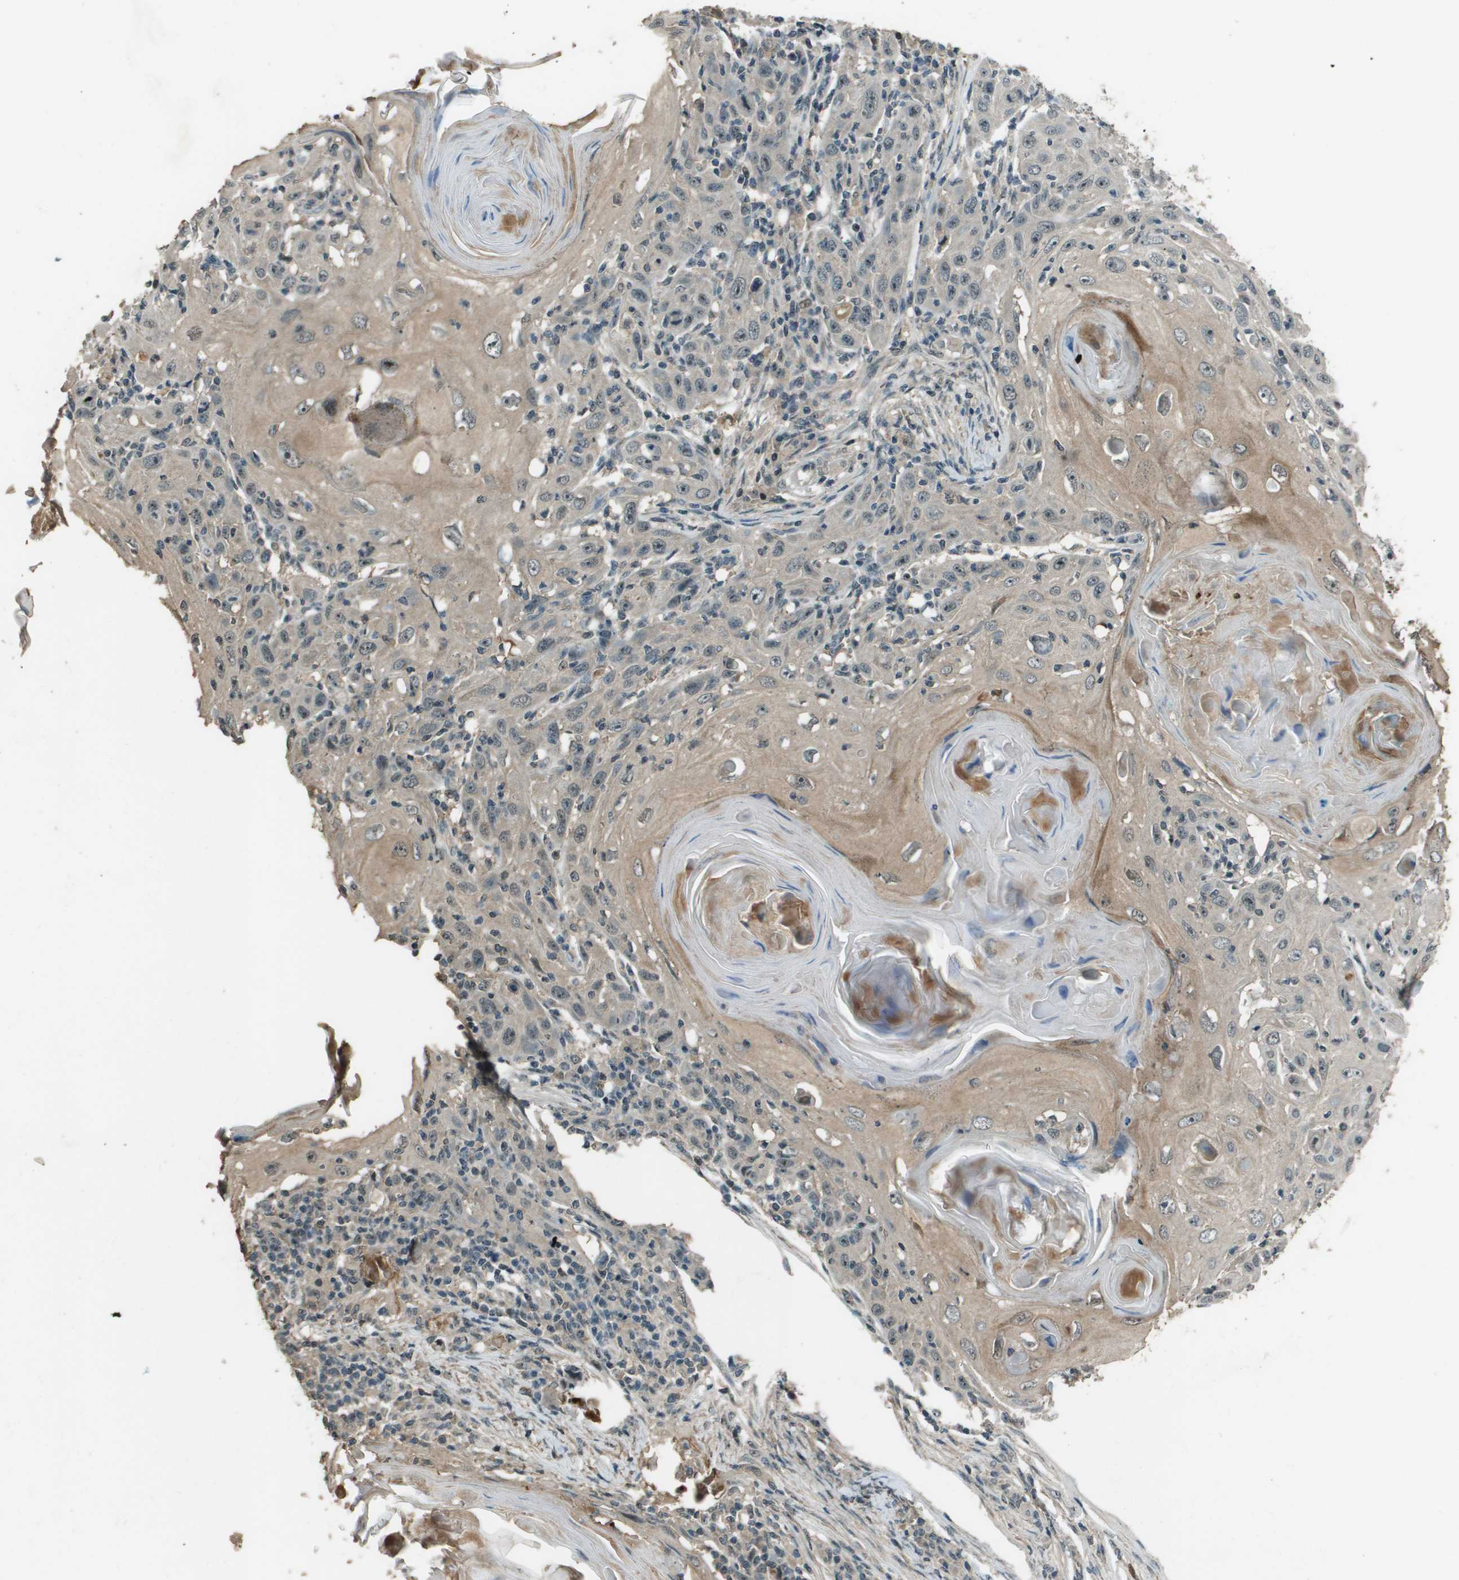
{"staining": {"intensity": "moderate", "quantity": "25%-75%", "location": "cytoplasmic/membranous"}, "tissue": "skin cancer", "cell_type": "Tumor cells", "image_type": "cancer", "snomed": [{"axis": "morphology", "description": "Squamous cell carcinoma, NOS"}, {"axis": "topography", "description": "Skin"}], "caption": "An immunohistochemistry (IHC) histopathology image of tumor tissue is shown. Protein staining in brown labels moderate cytoplasmic/membranous positivity in skin cancer within tumor cells.", "gene": "SDC3", "patient": {"sex": "female", "age": 88}}